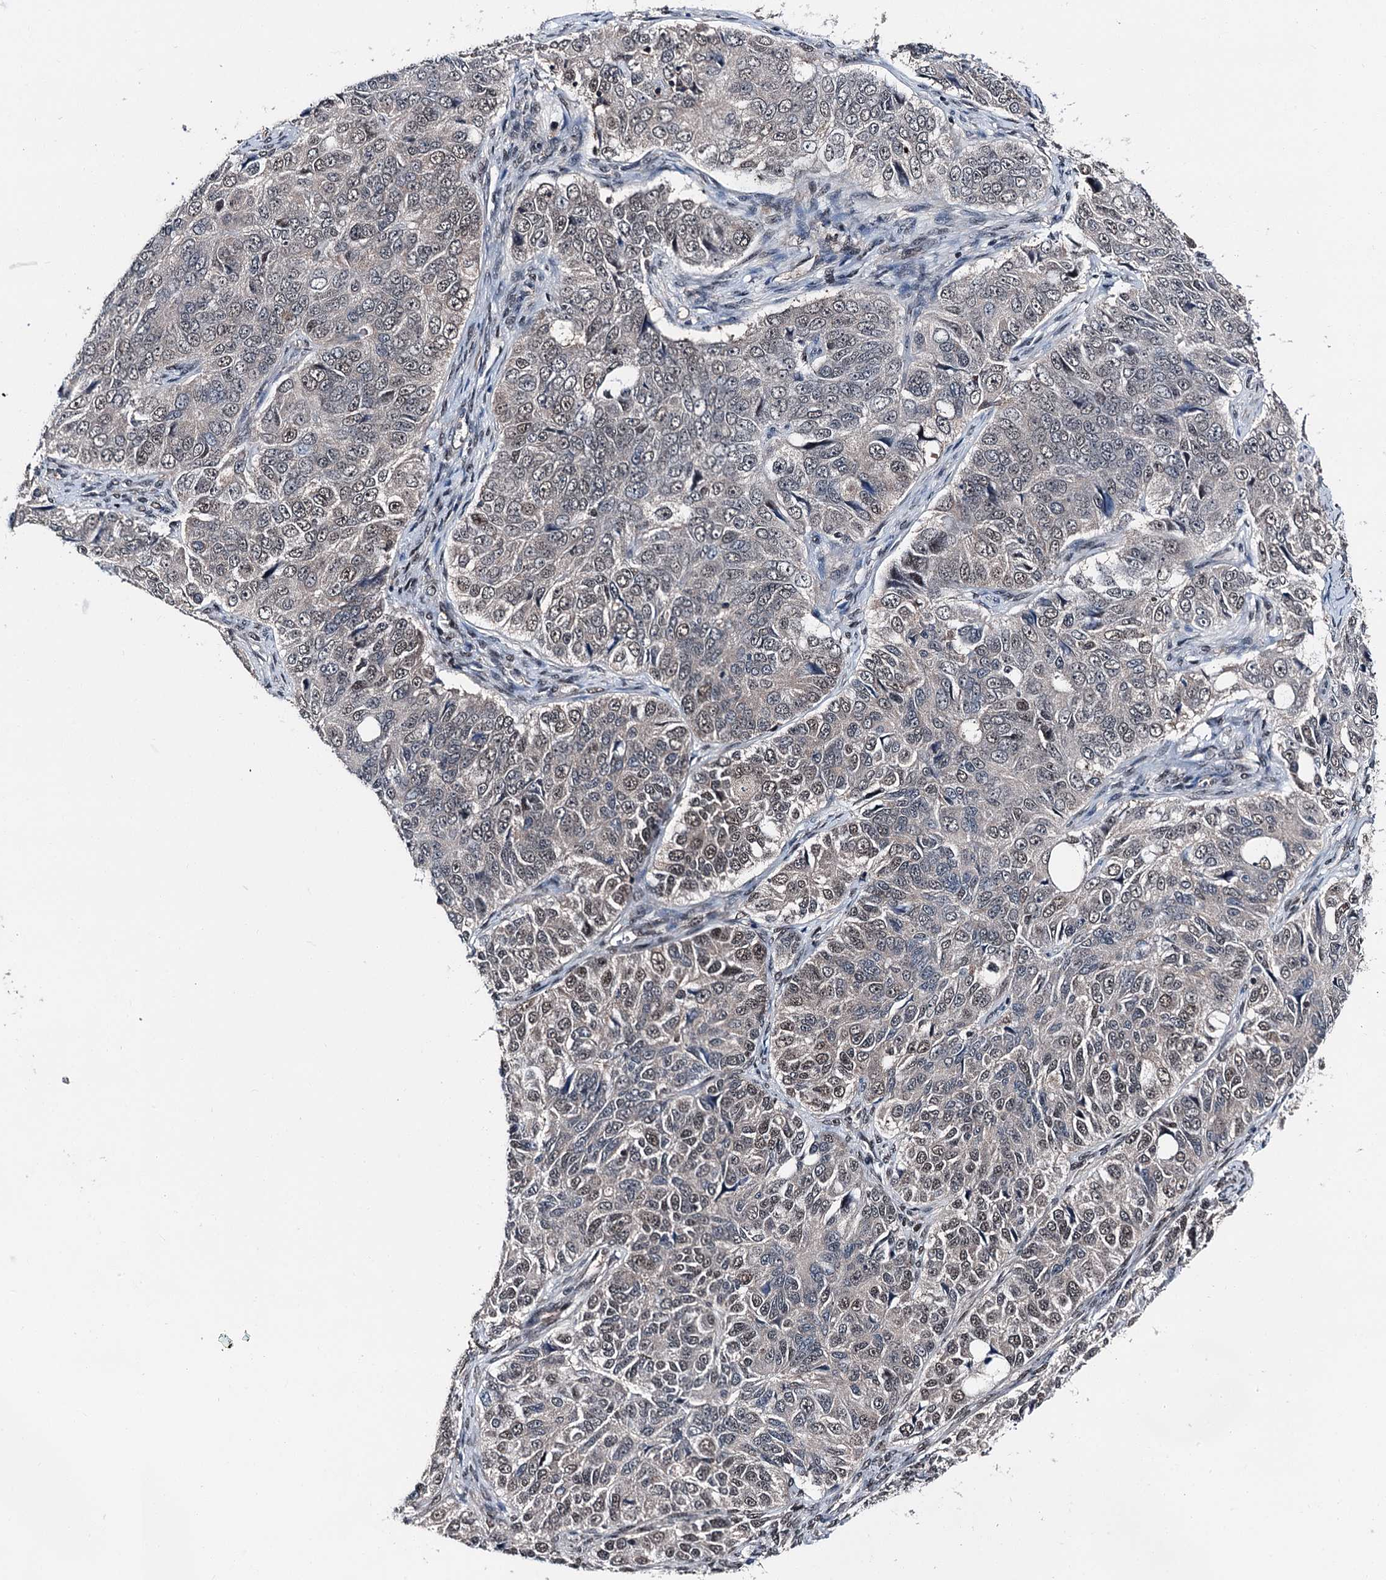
{"staining": {"intensity": "weak", "quantity": ">75%", "location": "nuclear"}, "tissue": "ovarian cancer", "cell_type": "Tumor cells", "image_type": "cancer", "snomed": [{"axis": "morphology", "description": "Carcinoma, endometroid"}, {"axis": "topography", "description": "Ovary"}], "caption": "IHC staining of ovarian cancer (endometroid carcinoma), which shows low levels of weak nuclear staining in about >75% of tumor cells indicating weak nuclear protein expression. The staining was performed using DAB (brown) for protein detection and nuclei were counterstained in hematoxylin (blue).", "gene": "PSMD13", "patient": {"sex": "female", "age": 51}}